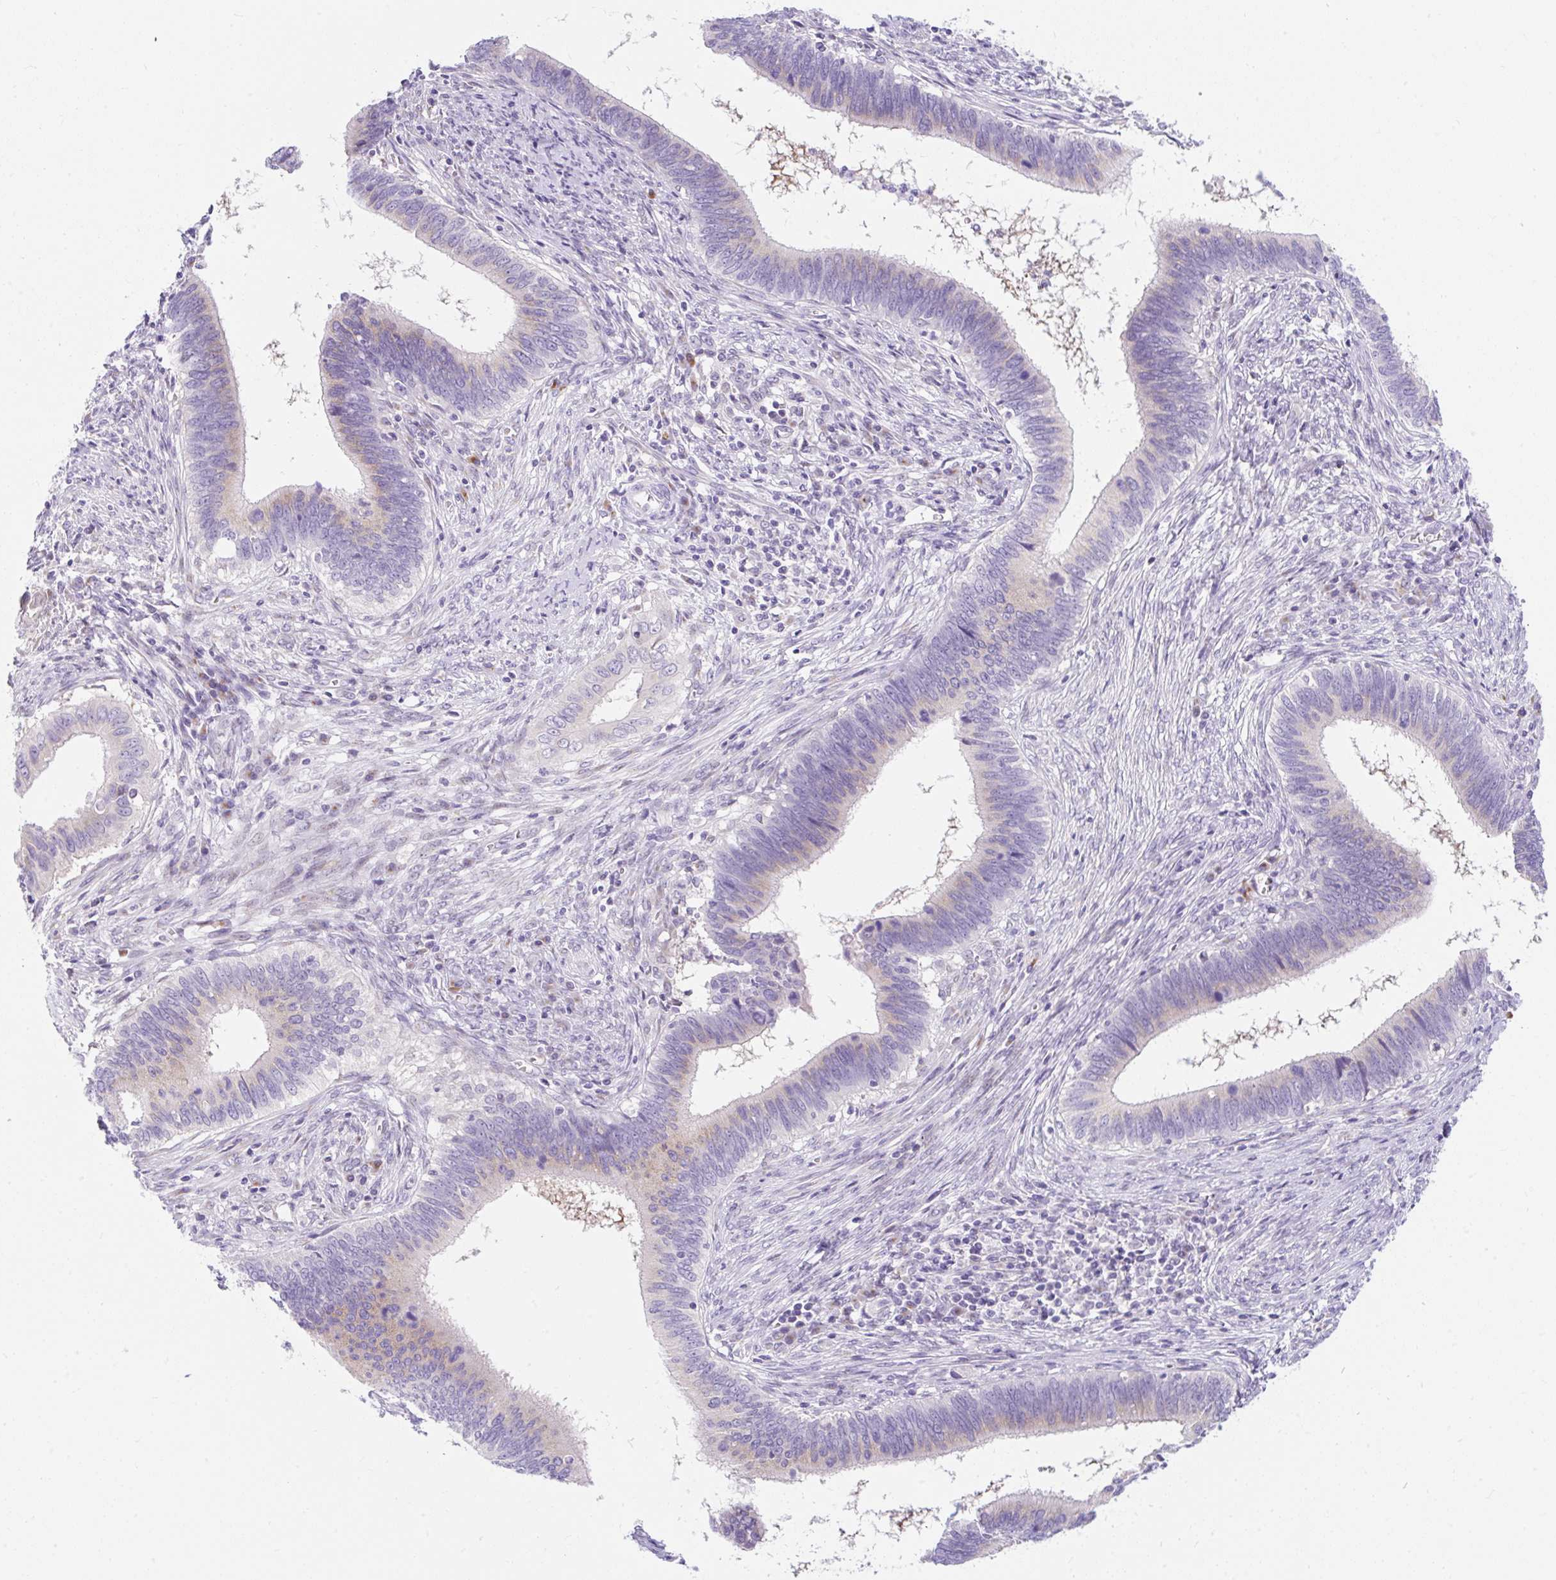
{"staining": {"intensity": "weak", "quantity": "25%-75%", "location": "cytoplasmic/membranous"}, "tissue": "cervical cancer", "cell_type": "Tumor cells", "image_type": "cancer", "snomed": [{"axis": "morphology", "description": "Adenocarcinoma, NOS"}, {"axis": "topography", "description": "Cervix"}], "caption": "This is a photomicrograph of IHC staining of adenocarcinoma (cervical), which shows weak staining in the cytoplasmic/membranous of tumor cells.", "gene": "GOLGA8A", "patient": {"sex": "female", "age": 42}}